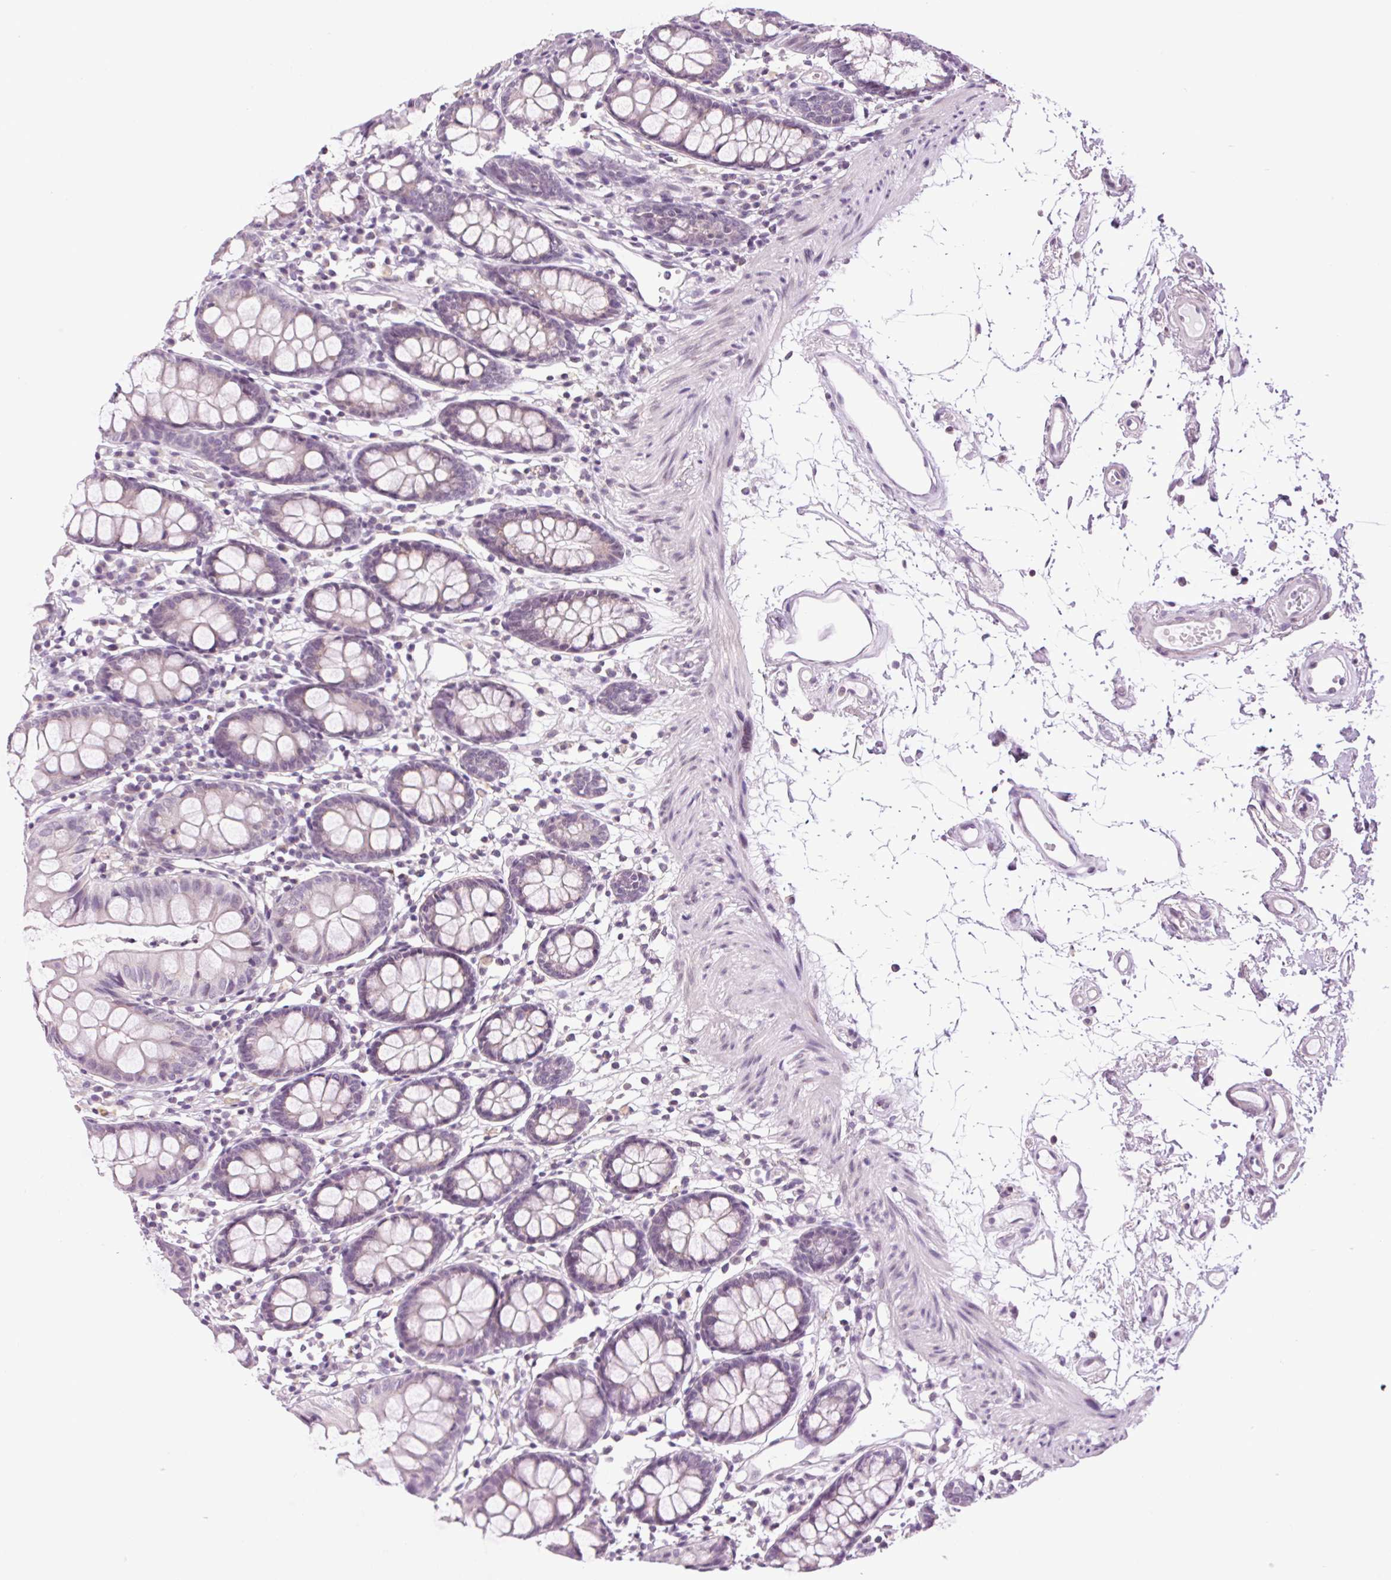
{"staining": {"intensity": "negative", "quantity": "none", "location": "none"}, "tissue": "colon", "cell_type": "Endothelial cells", "image_type": "normal", "snomed": [{"axis": "morphology", "description": "Normal tissue, NOS"}, {"axis": "topography", "description": "Colon"}], "caption": "A histopathology image of colon stained for a protein displays no brown staining in endothelial cells.", "gene": "SMIM13", "patient": {"sex": "female", "age": 84}}